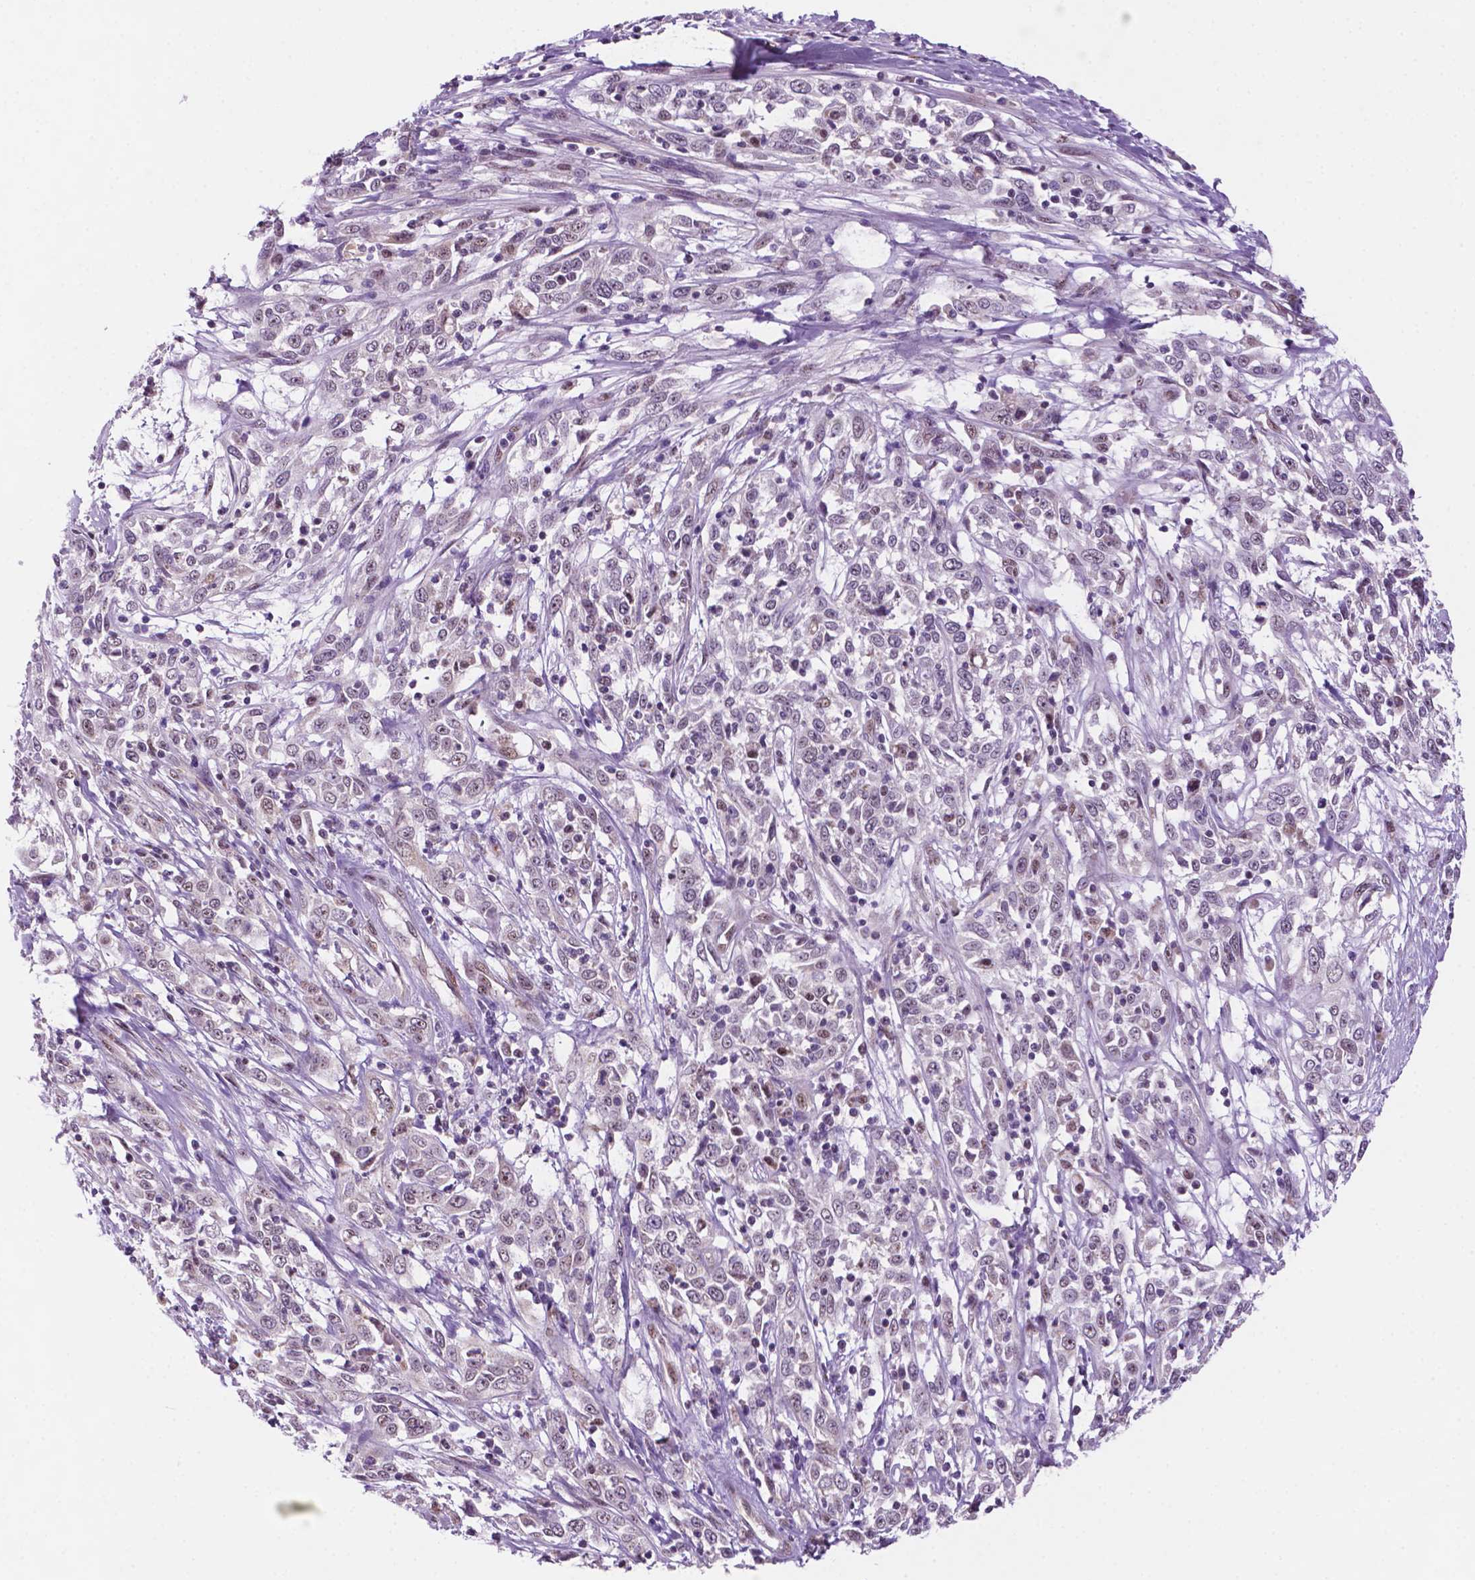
{"staining": {"intensity": "weak", "quantity": "<25%", "location": "nuclear"}, "tissue": "cervical cancer", "cell_type": "Tumor cells", "image_type": "cancer", "snomed": [{"axis": "morphology", "description": "Adenocarcinoma, NOS"}, {"axis": "topography", "description": "Cervix"}], "caption": "IHC photomicrograph of neoplastic tissue: cervical cancer stained with DAB displays no significant protein expression in tumor cells.", "gene": "C18orf21", "patient": {"sex": "female", "age": 40}}